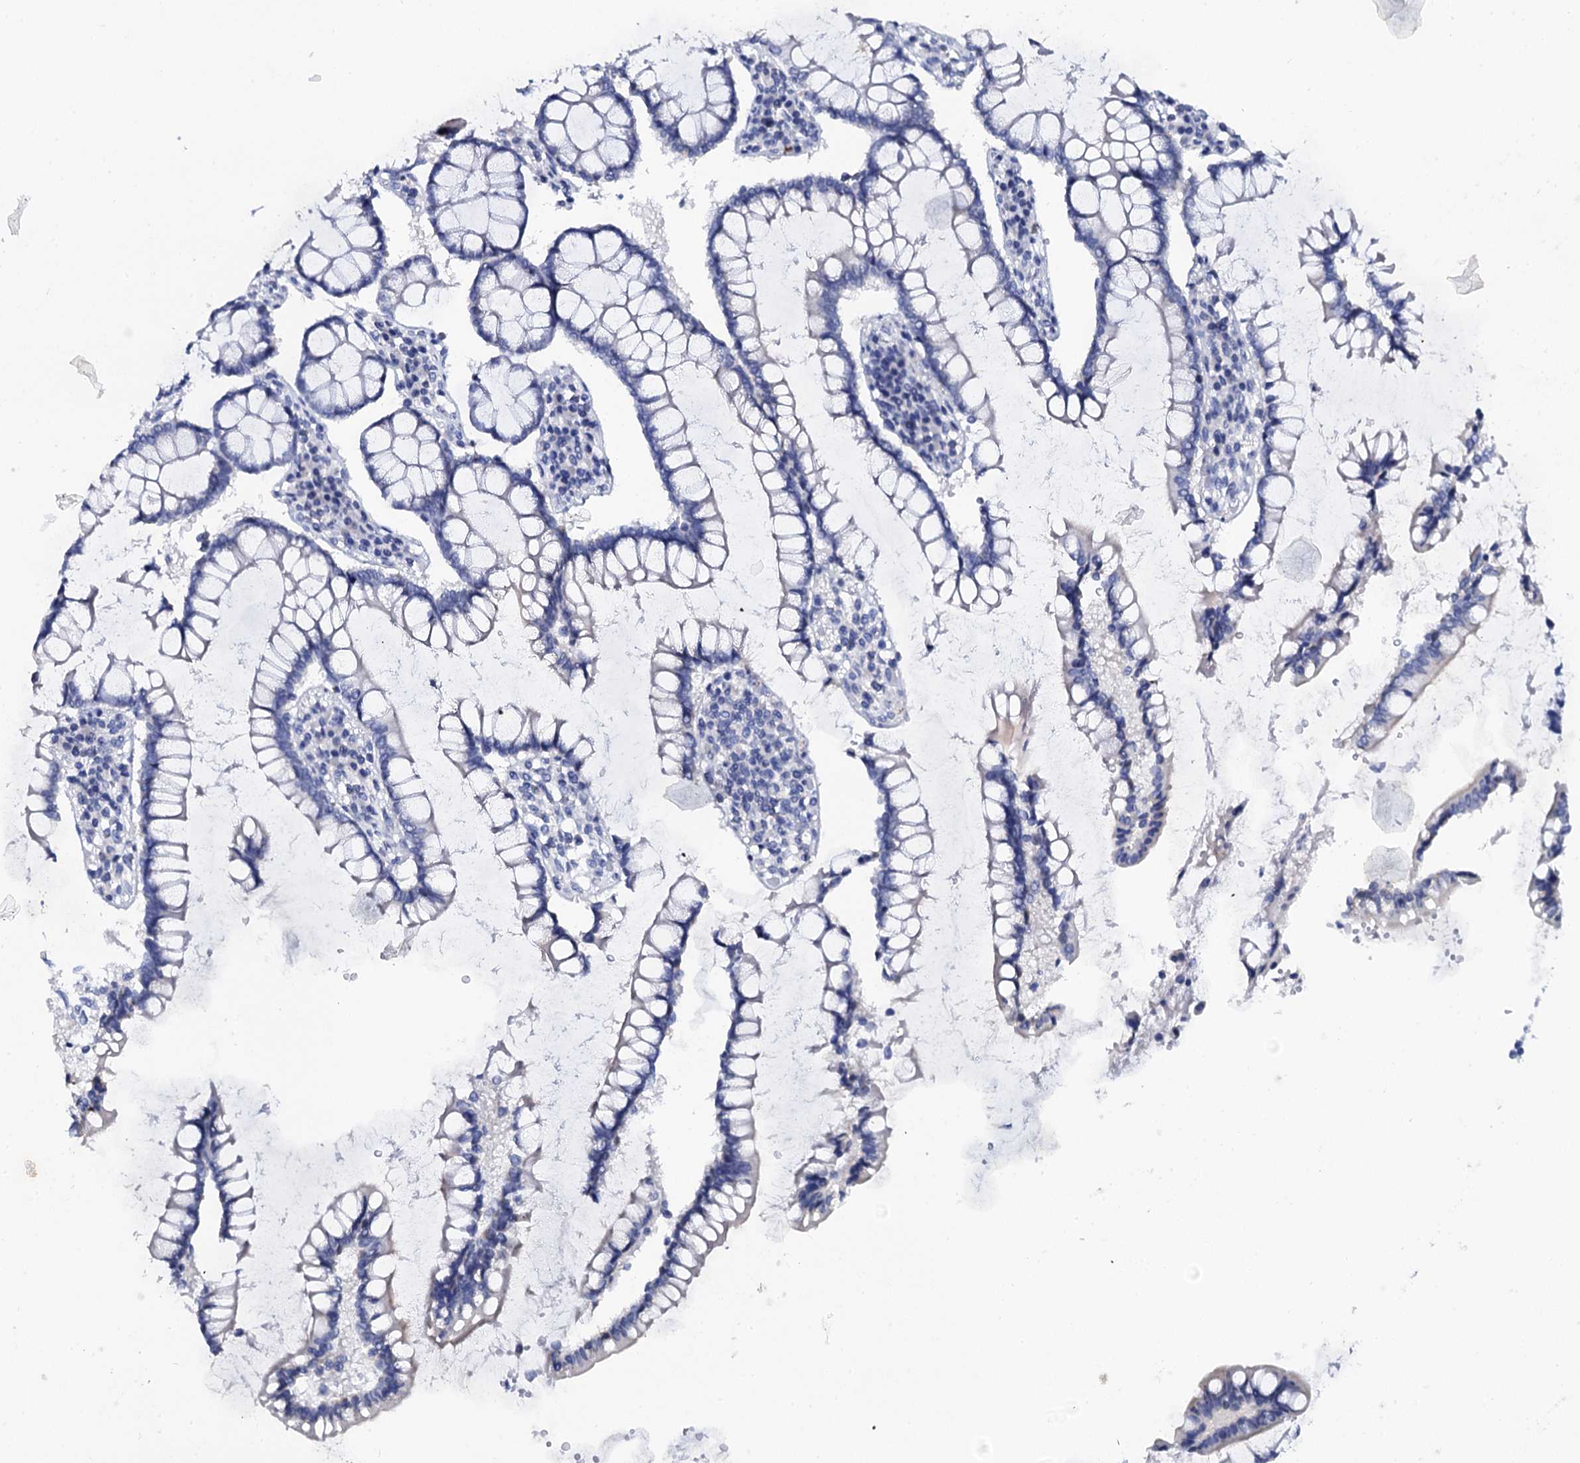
{"staining": {"intensity": "negative", "quantity": "none", "location": "none"}, "tissue": "colon", "cell_type": "Endothelial cells", "image_type": "normal", "snomed": [{"axis": "morphology", "description": "Normal tissue, NOS"}, {"axis": "topography", "description": "Colon"}], "caption": "Protein analysis of benign colon displays no significant expression in endothelial cells. The staining is performed using DAB brown chromogen with nuclei counter-stained in using hematoxylin.", "gene": "LYPD3", "patient": {"sex": "female", "age": 79}}